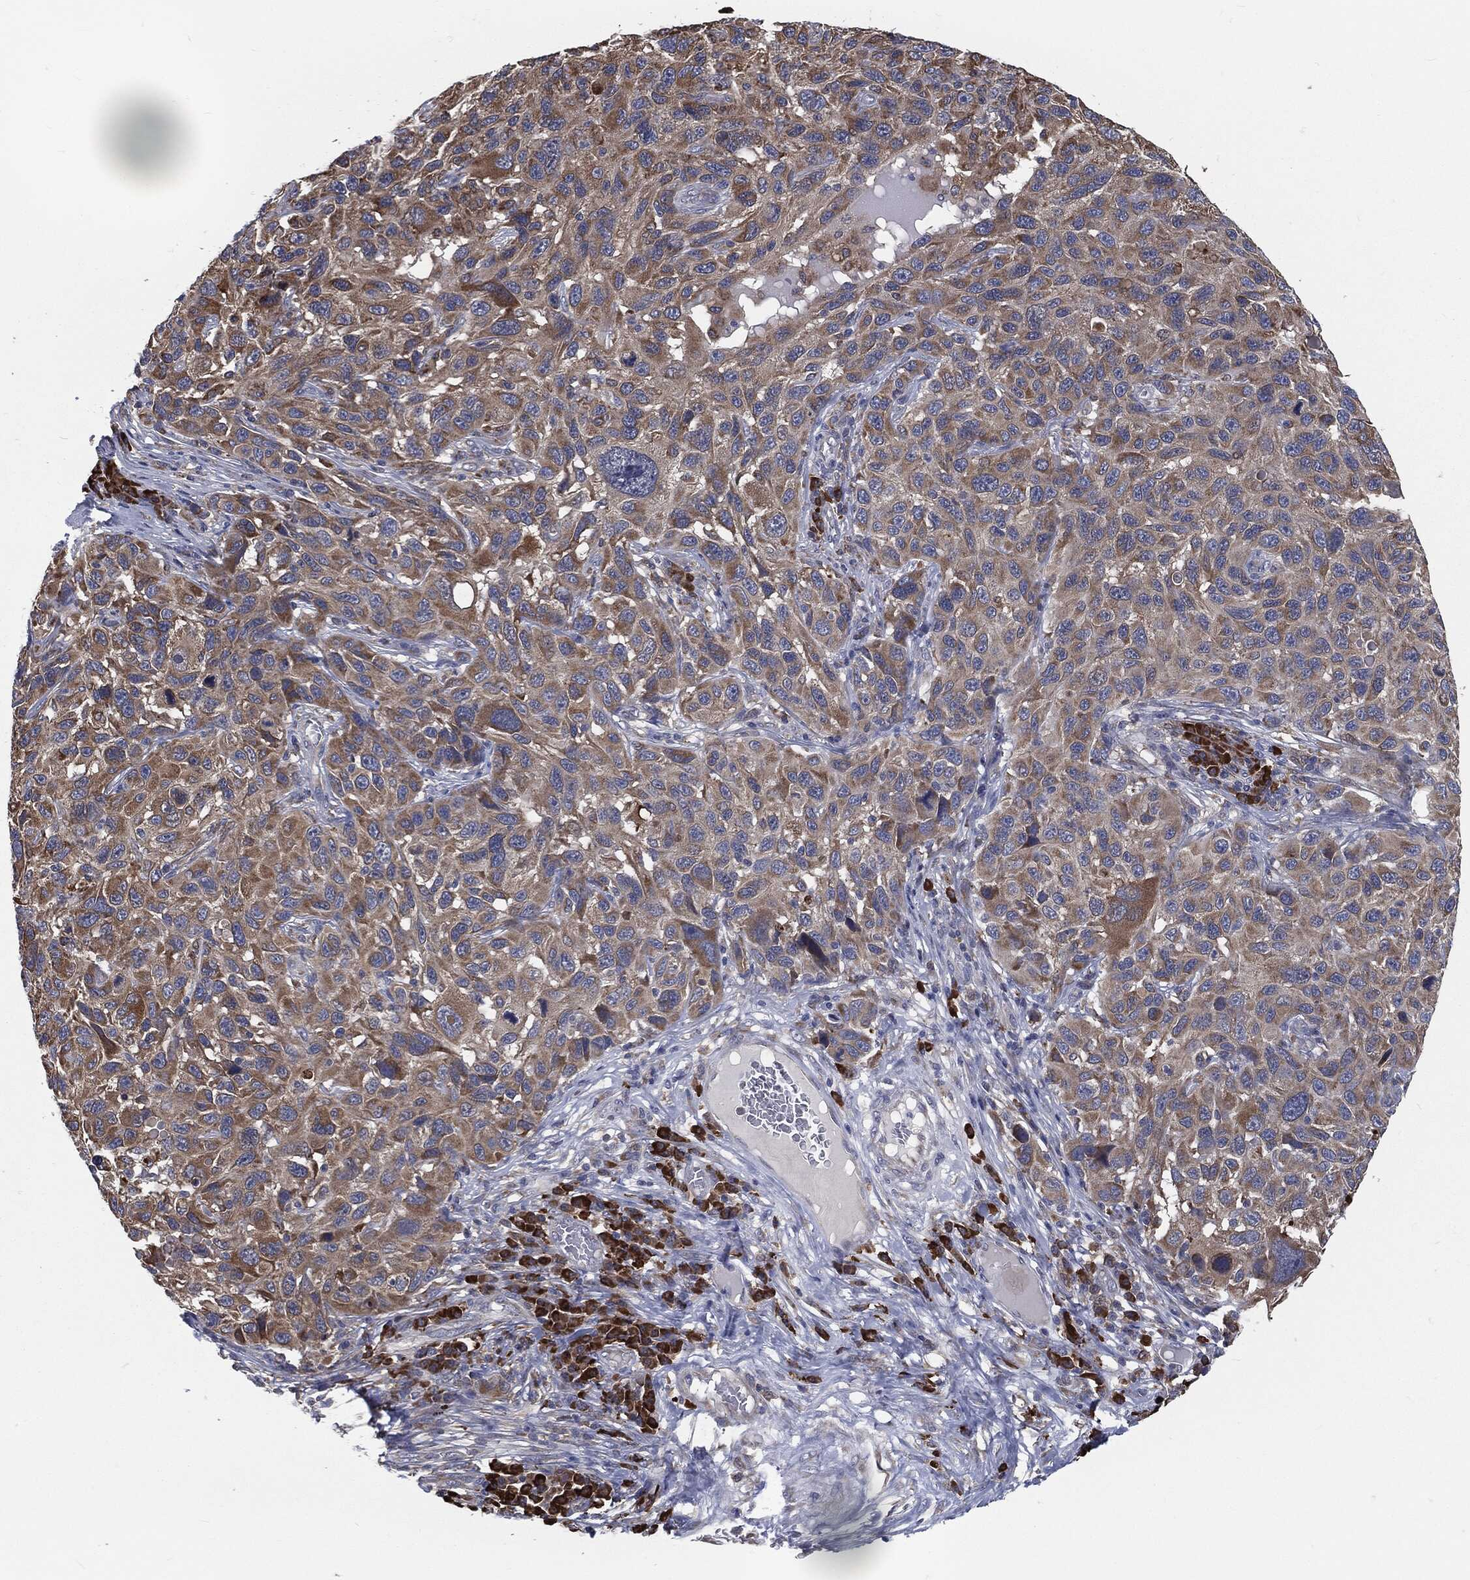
{"staining": {"intensity": "moderate", "quantity": "25%-75%", "location": "cytoplasmic/membranous"}, "tissue": "melanoma", "cell_type": "Tumor cells", "image_type": "cancer", "snomed": [{"axis": "morphology", "description": "Malignant melanoma, NOS"}, {"axis": "topography", "description": "Skin"}], "caption": "IHC (DAB) staining of human melanoma shows moderate cytoplasmic/membranous protein expression in about 25%-75% of tumor cells. (DAB (3,3'-diaminobenzidine) = brown stain, brightfield microscopy at high magnification).", "gene": "PRDX4", "patient": {"sex": "male", "age": 53}}